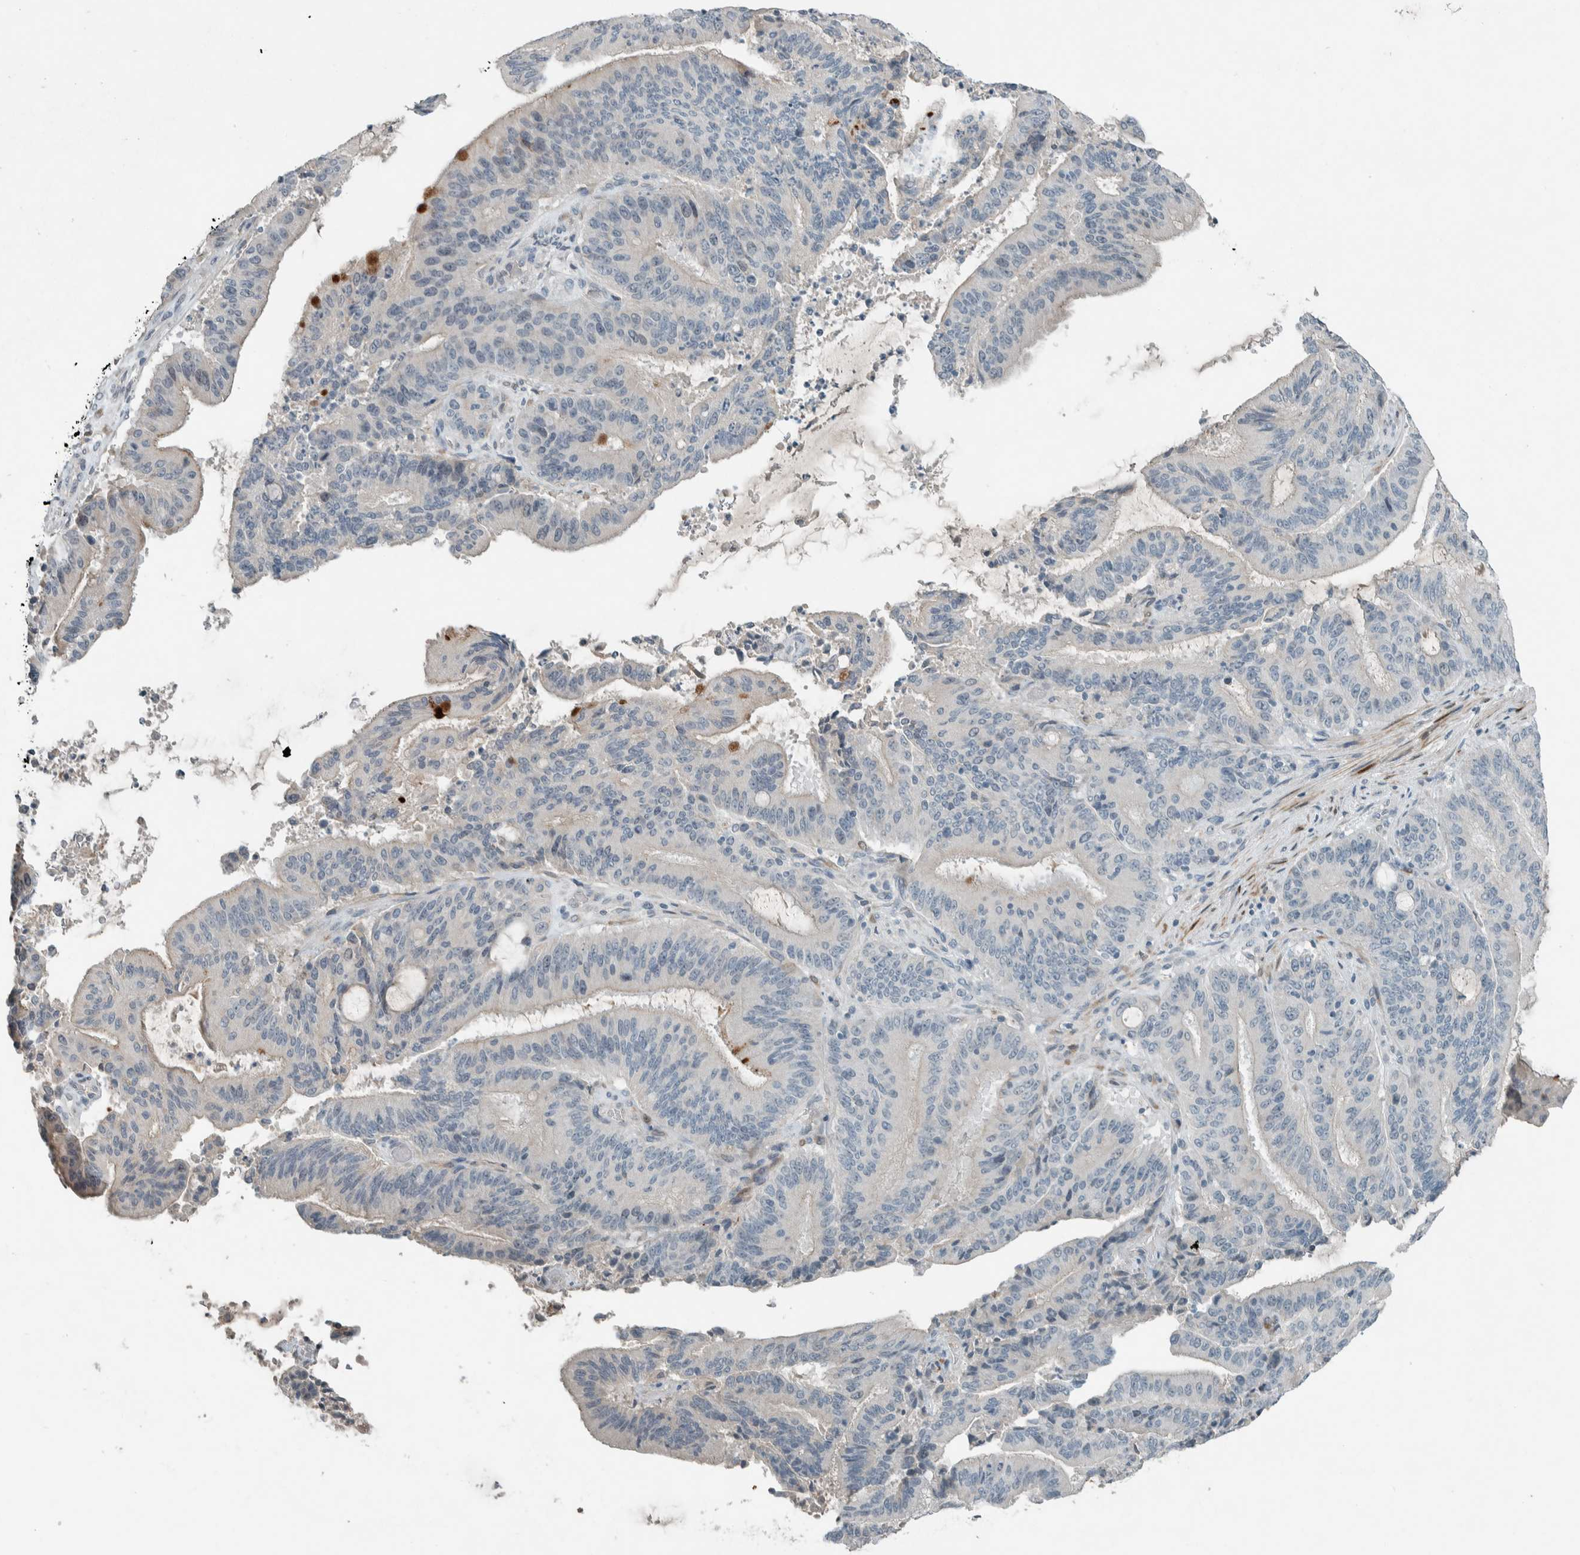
{"staining": {"intensity": "negative", "quantity": "none", "location": "none"}, "tissue": "liver cancer", "cell_type": "Tumor cells", "image_type": "cancer", "snomed": [{"axis": "morphology", "description": "Normal tissue, NOS"}, {"axis": "morphology", "description": "Cholangiocarcinoma"}, {"axis": "topography", "description": "Liver"}, {"axis": "topography", "description": "Peripheral nerve tissue"}], "caption": "This micrograph is of liver cancer stained with immunohistochemistry (IHC) to label a protein in brown with the nuclei are counter-stained blue. There is no expression in tumor cells.", "gene": "CERCAM", "patient": {"sex": "female", "age": 73}}